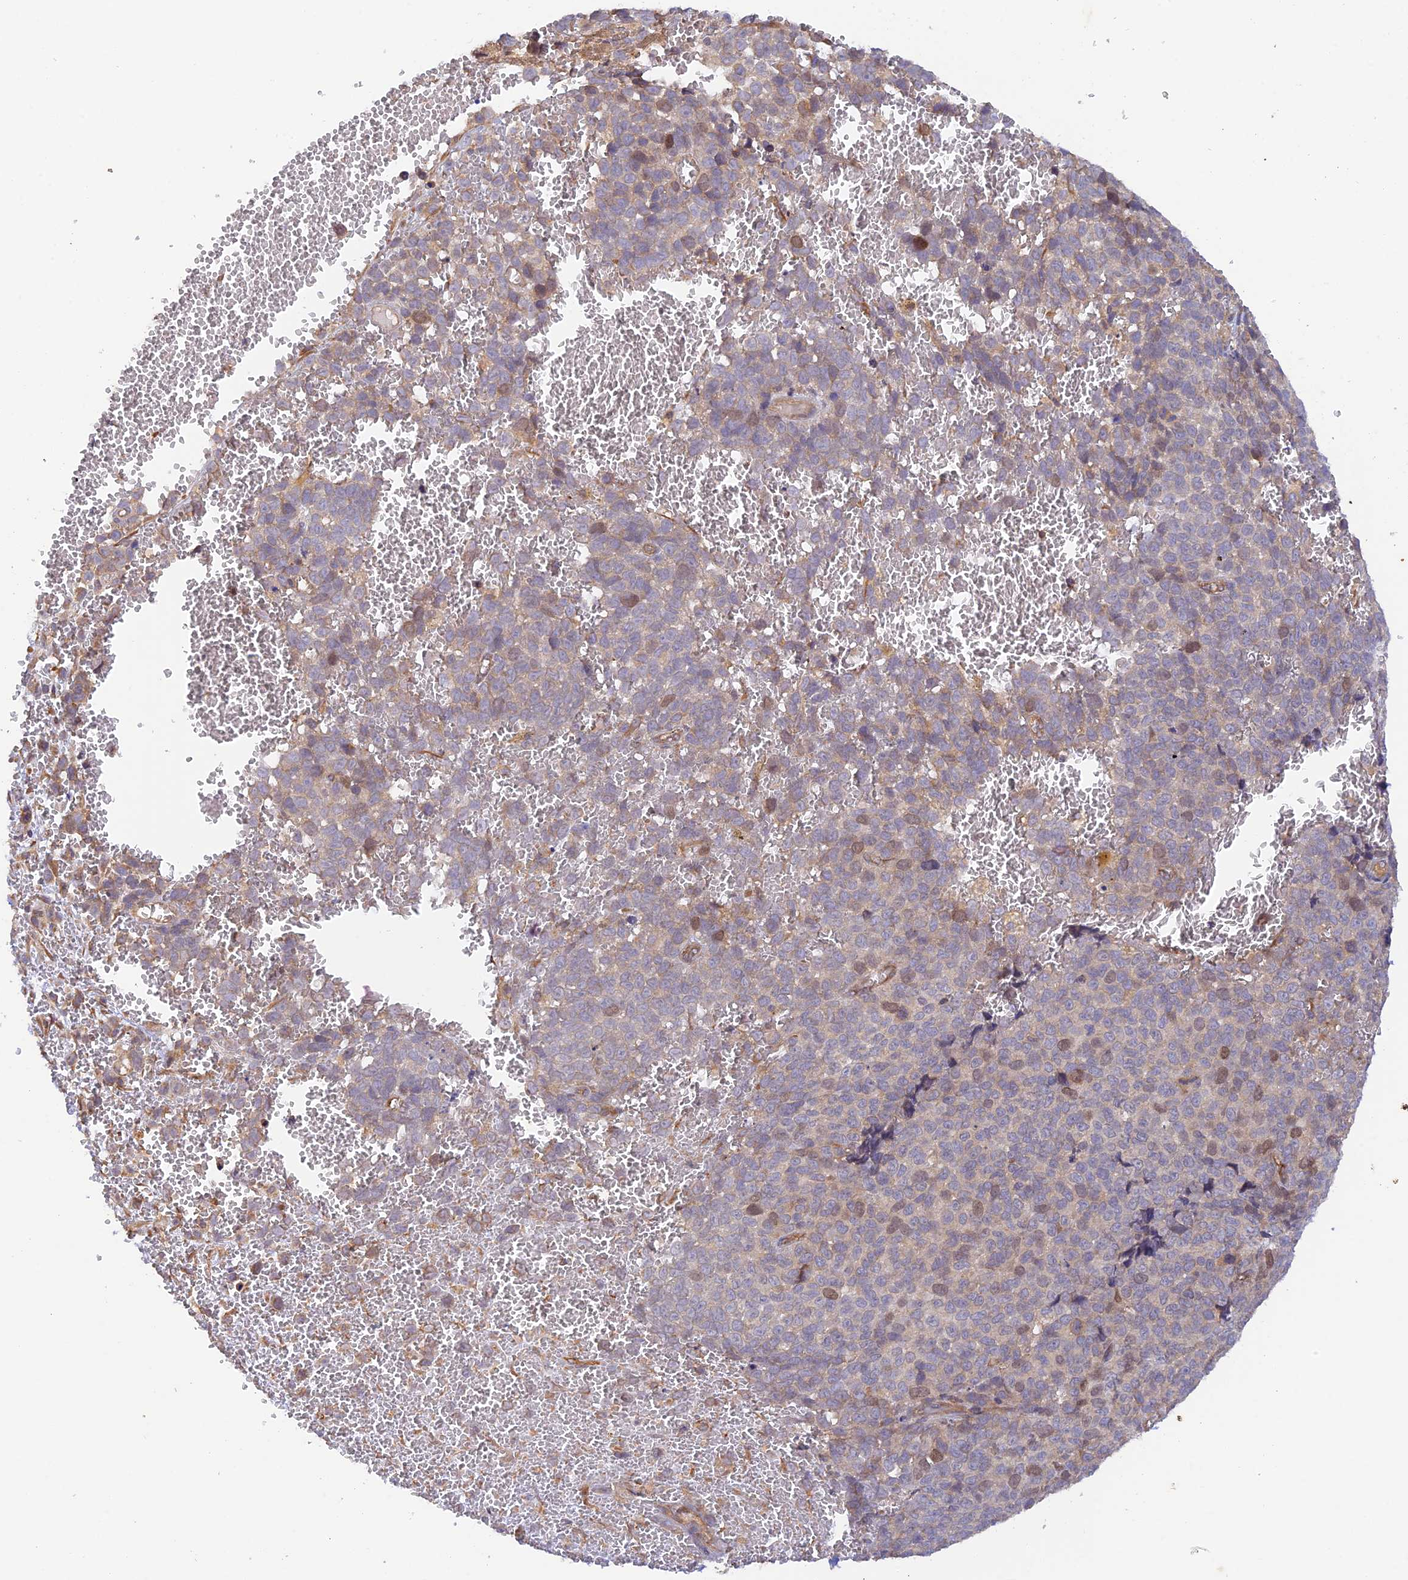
{"staining": {"intensity": "weak", "quantity": "25%-75%", "location": "cytoplasmic/membranous,nuclear"}, "tissue": "melanoma", "cell_type": "Tumor cells", "image_type": "cancer", "snomed": [{"axis": "morphology", "description": "Malignant melanoma, NOS"}, {"axis": "topography", "description": "Nose, NOS"}], "caption": "IHC (DAB (3,3'-diaminobenzidine)) staining of malignant melanoma demonstrates weak cytoplasmic/membranous and nuclear protein expression in approximately 25%-75% of tumor cells.", "gene": "MYO9A", "patient": {"sex": "female", "age": 48}}